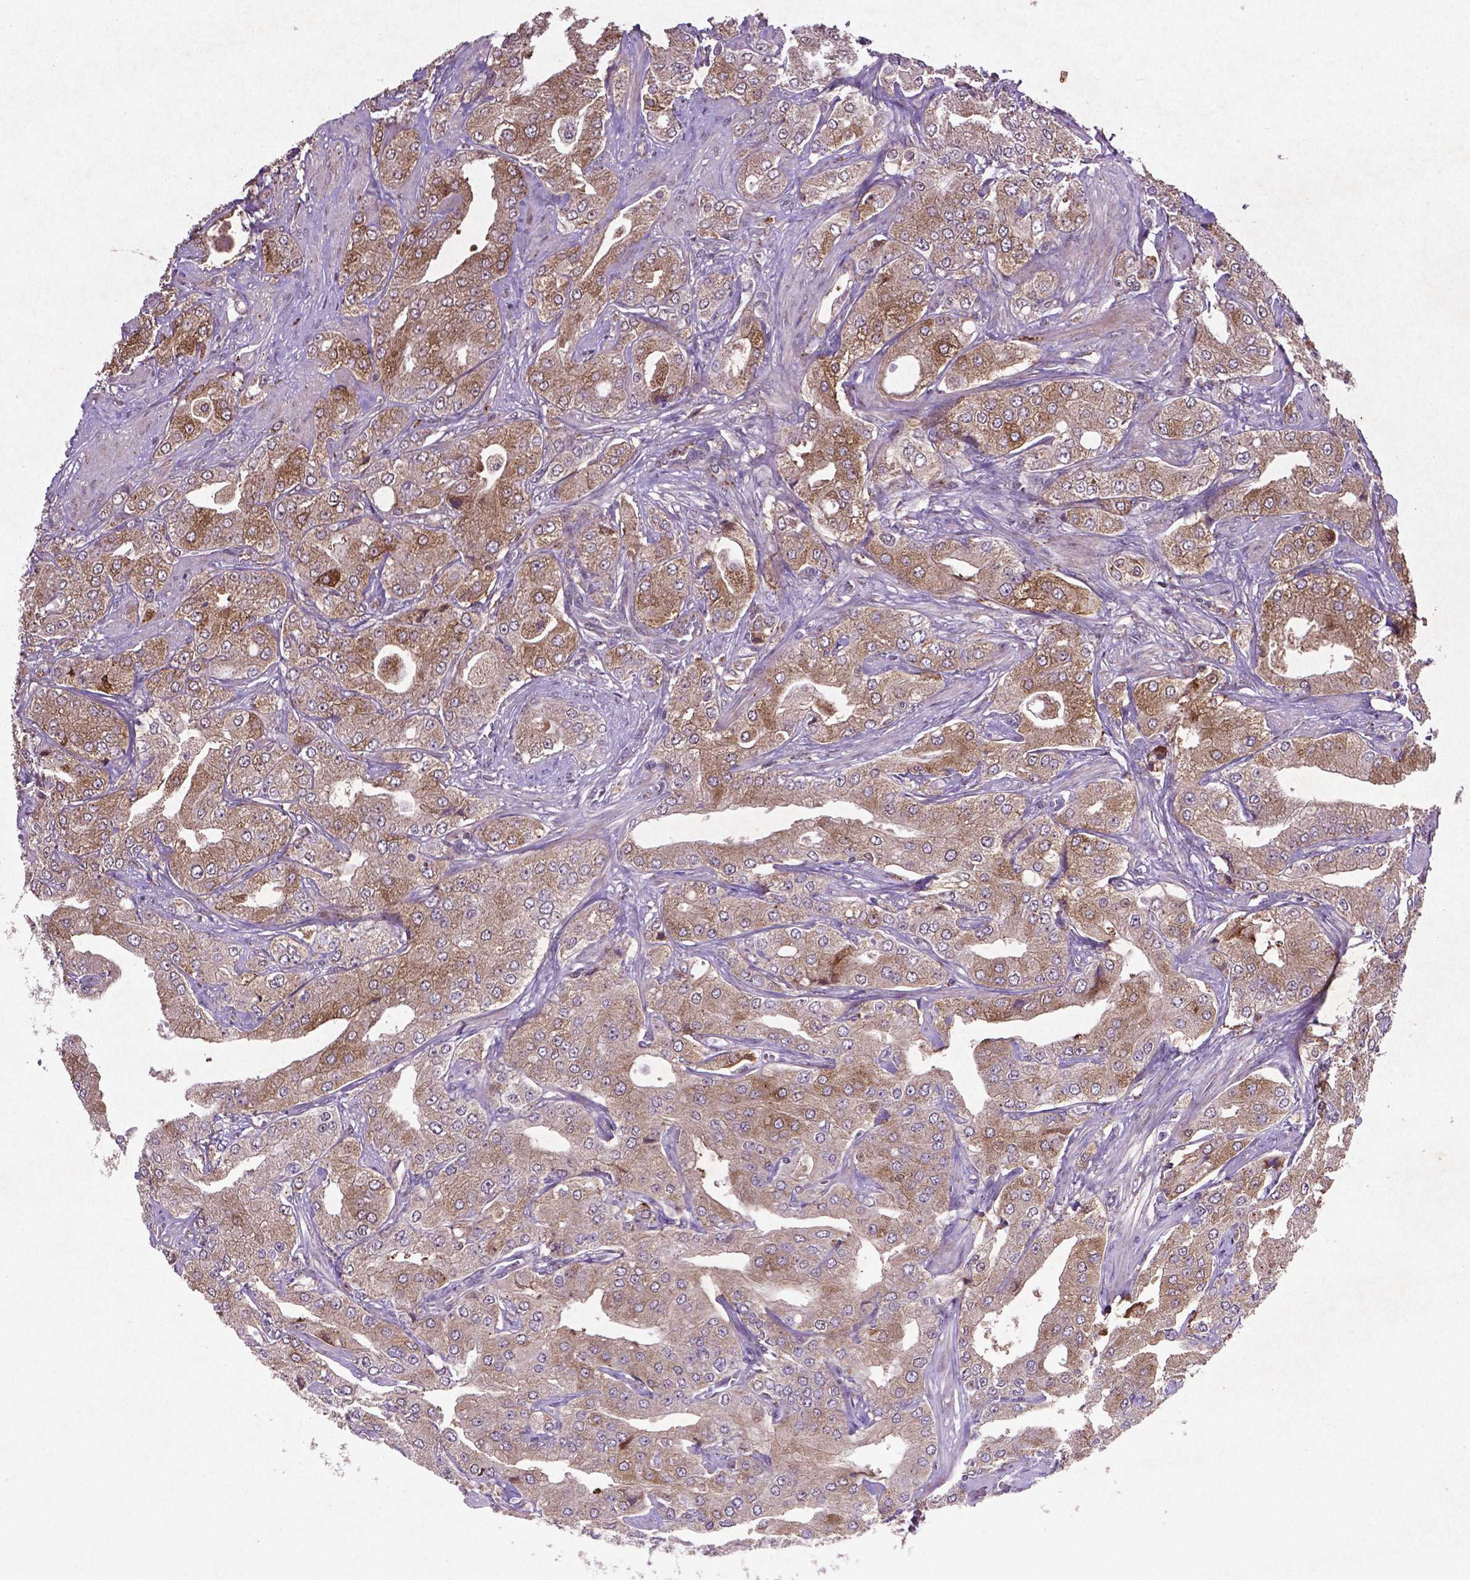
{"staining": {"intensity": "moderate", "quantity": ">75%", "location": "cytoplasmic/membranous"}, "tissue": "prostate cancer", "cell_type": "Tumor cells", "image_type": "cancer", "snomed": [{"axis": "morphology", "description": "Adenocarcinoma, Low grade"}, {"axis": "topography", "description": "Prostate"}], "caption": "Moderate cytoplasmic/membranous positivity is present in about >75% of tumor cells in low-grade adenocarcinoma (prostate).", "gene": "MTOR", "patient": {"sex": "male", "age": 60}}